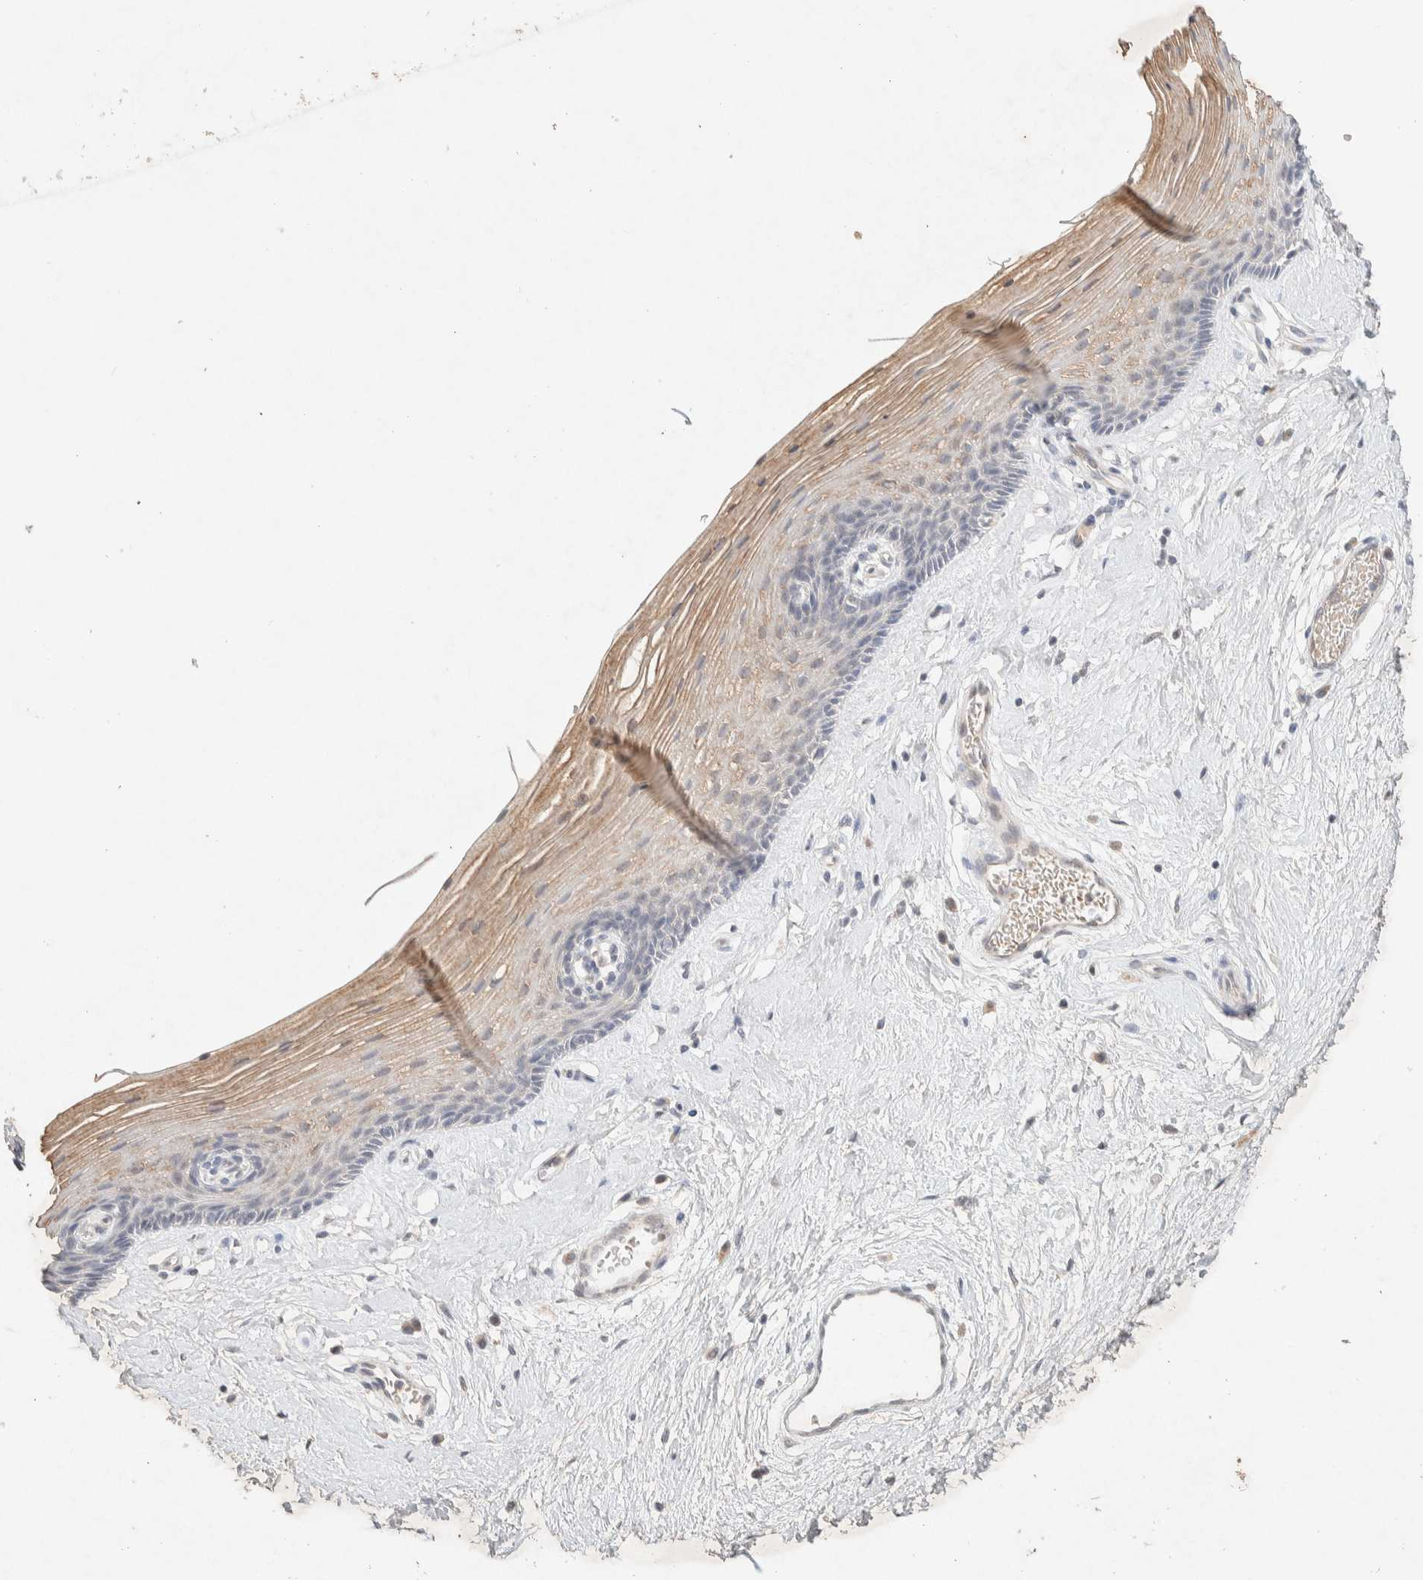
{"staining": {"intensity": "moderate", "quantity": ">75%", "location": "cytoplasmic/membranous"}, "tissue": "vagina", "cell_type": "Squamous epithelial cells", "image_type": "normal", "snomed": [{"axis": "morphology", "description": "Normal tissue, NOS"}, {"axis": "topography", "description": "Vagina"}], "caption": "Benign vagina was stained to show a protein in brown. There is medium levels of moderate cytoplasmic/membranous positivity in about >75% of squamous epithelial cells.", "gene": "GNAI1", "patient": {"sex": "female", "age": 46}}